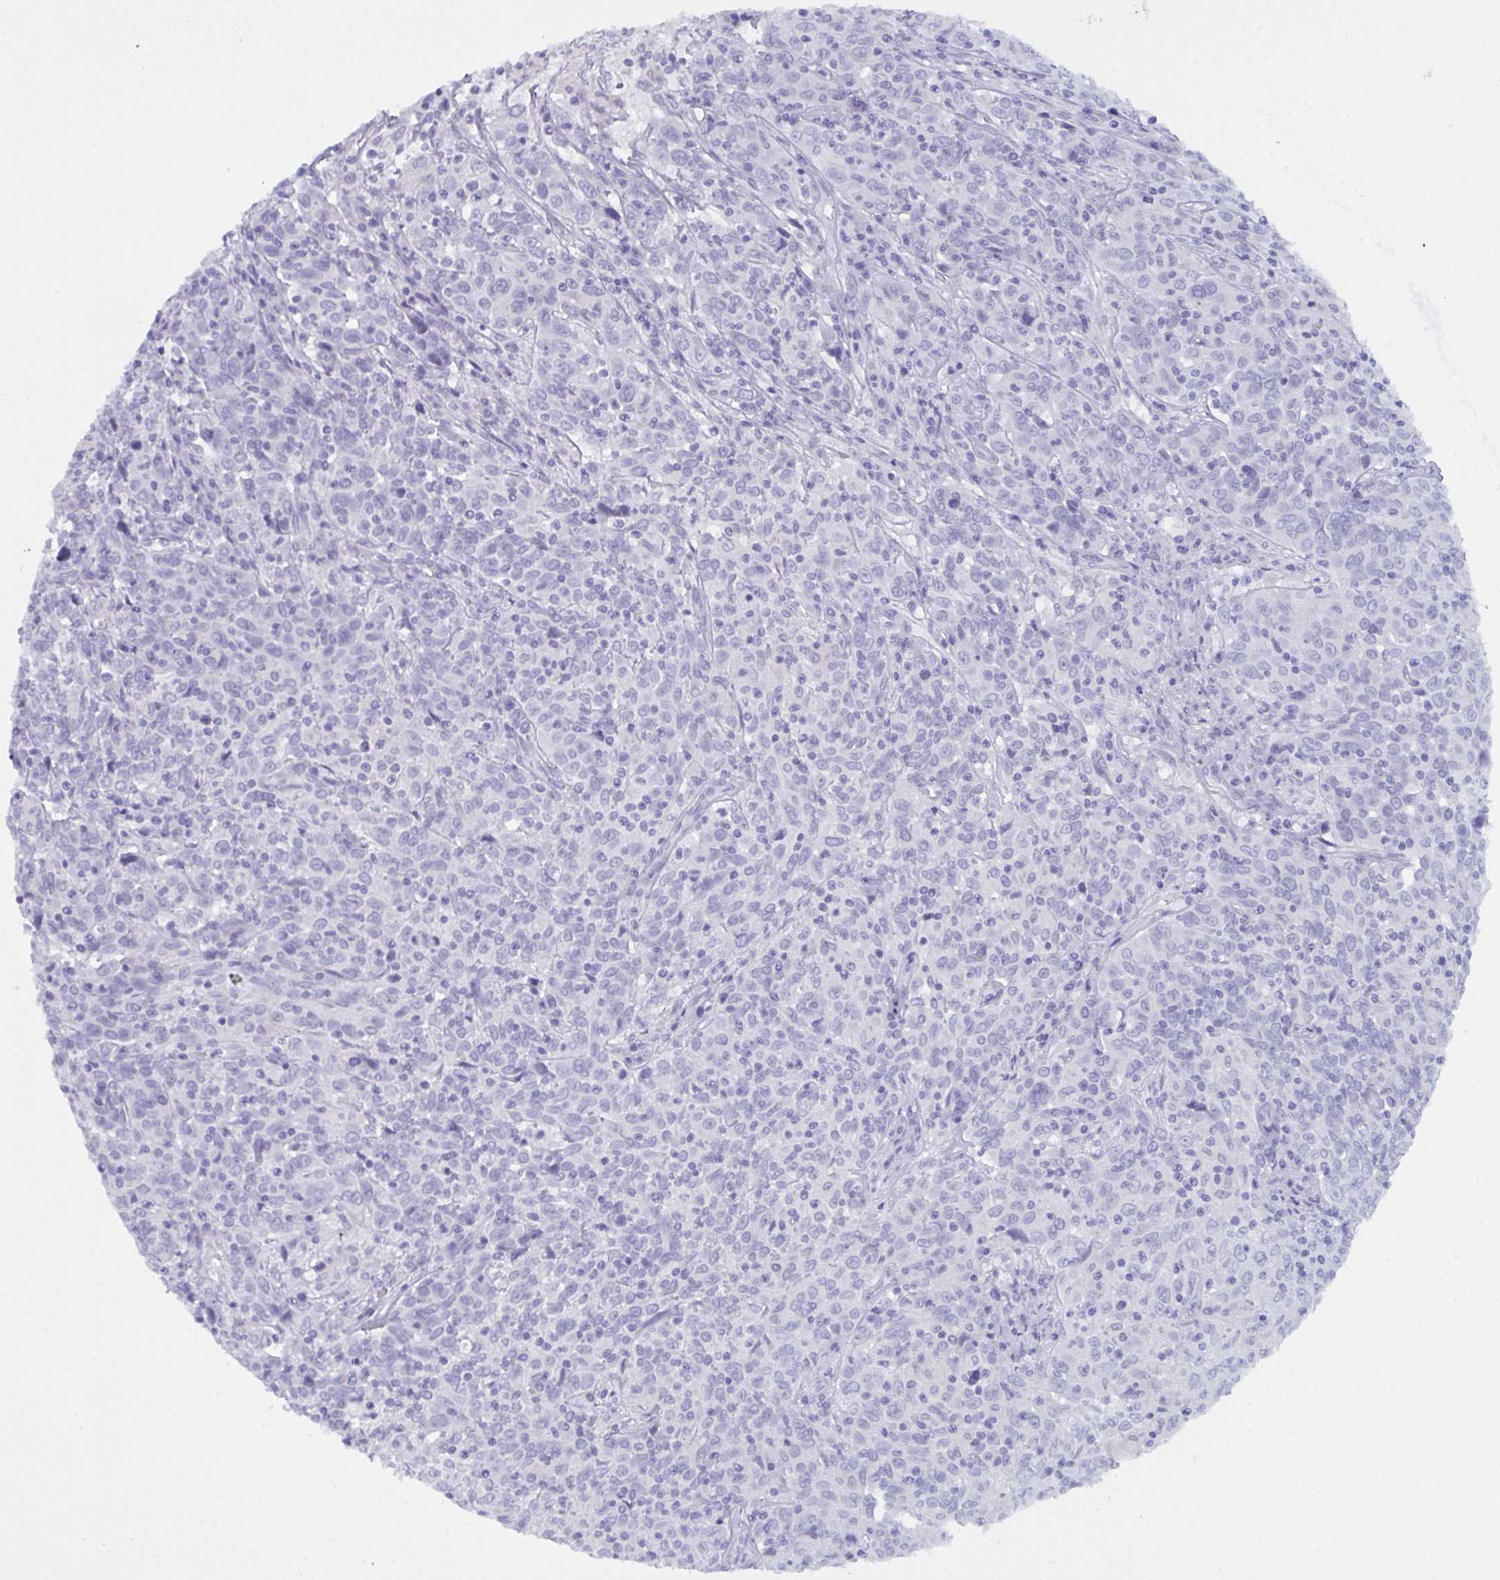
{"staining": {"intensity": "negative", "quantity": "none", "location": "none"}, "tissue": "cervical cancer", "cell_type": "Tumor cells", "image_type": "cancer", "snomed": [{"axis": "morphology", "description": "Squamous cell carcinoma, NOS"}, {"axis": "topography", "description": "Cervix"}], "caption": "This is an IHC histopathology image of cervical cancer. There is no positivity in tumor cells.", "gene": "PRDM9", "patient": {"sex": "female", "age": 46}}